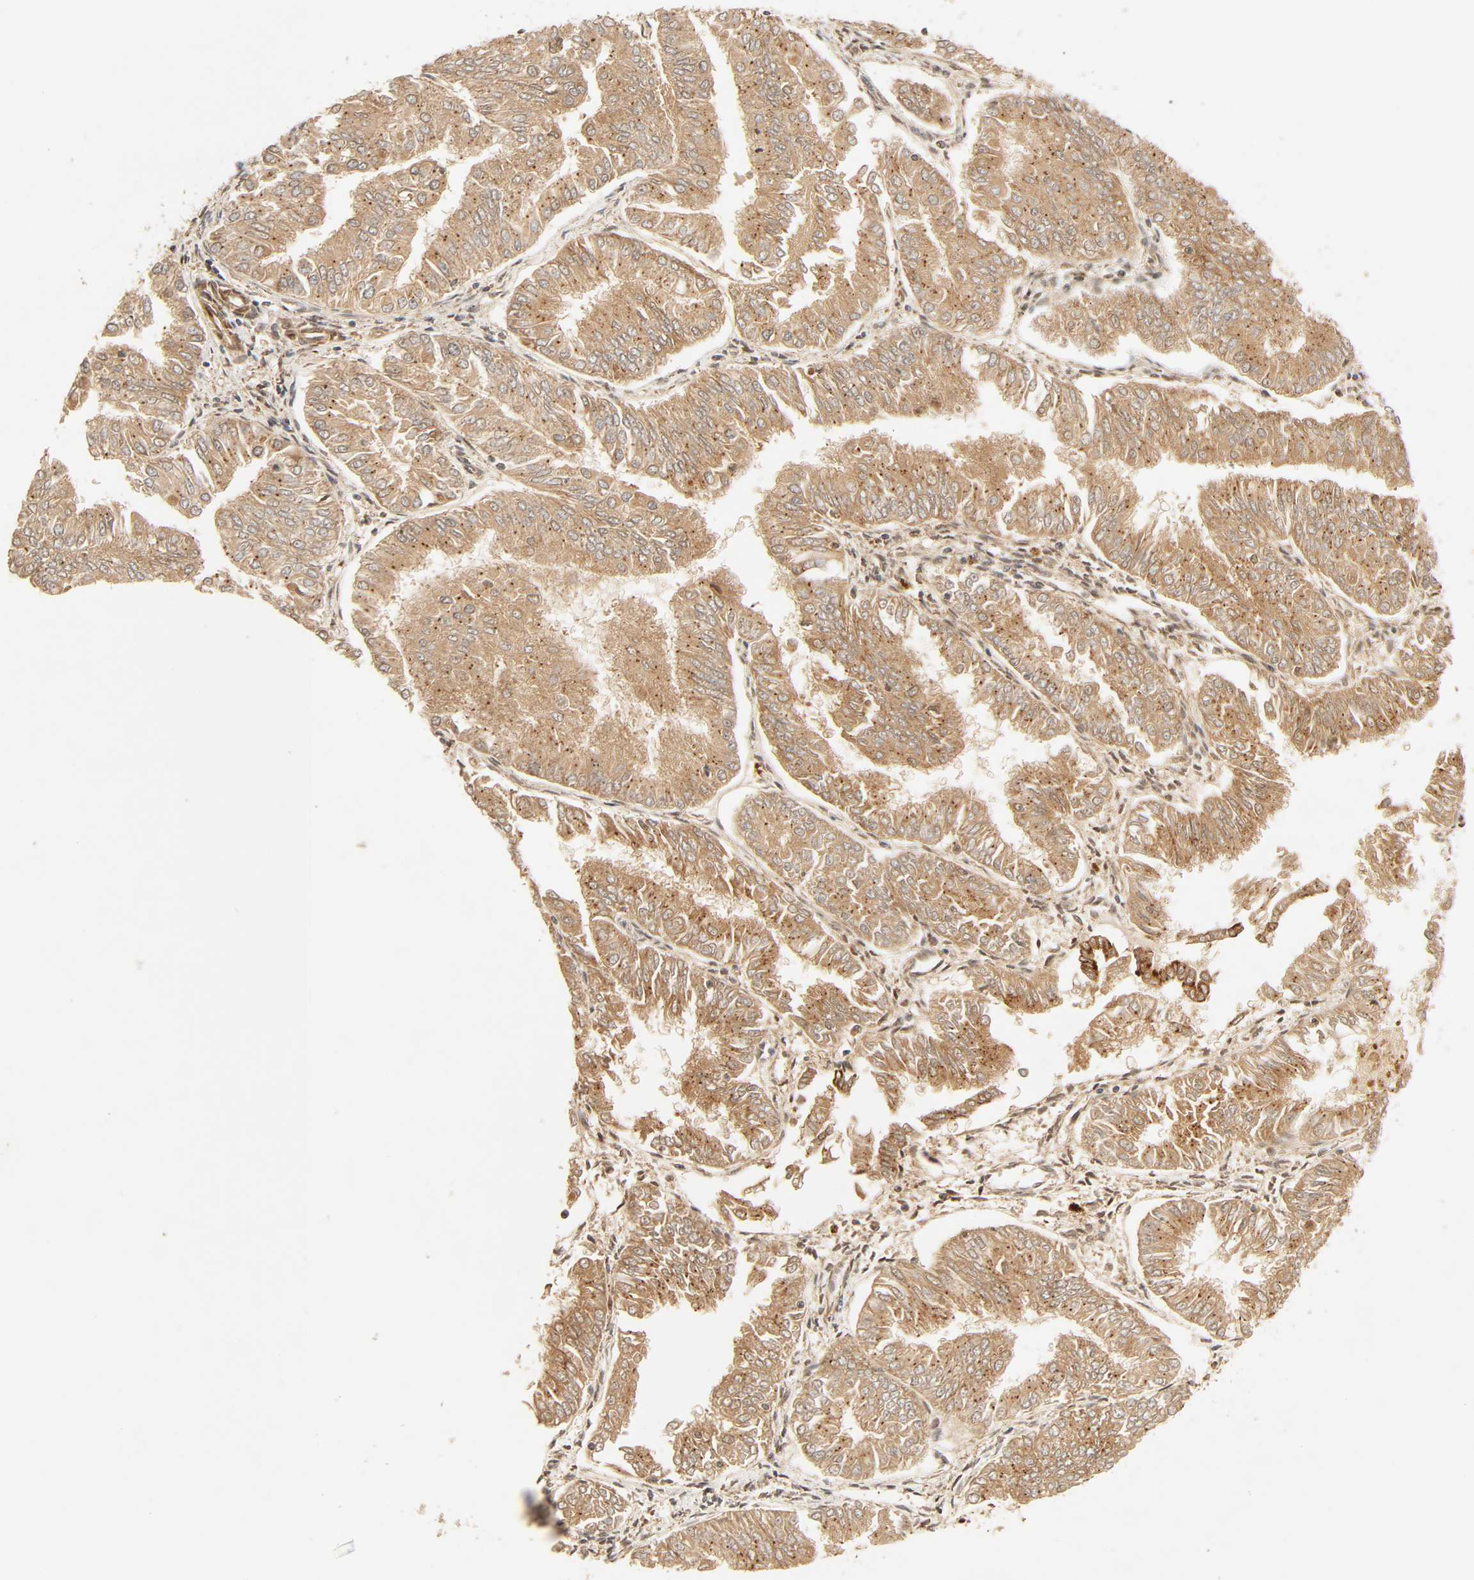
{"staining": {"intensity": "moderate", "quantity": ">75%", "location": "cytoplasmic/membranous"}, "tissue": "endometrial cancer", "cell_type": "Tumor cells", "image_type": "cancer", "snomed": [{"axis": "morphology", "description": "Adenocarcinoma, NOS"}, {"axis": "topography", "description": "Endometrium"}], "caption": "Brown immunohistochemical staining in endometrial adenocarcinoma reveals moderate cytoplasmic/membranous staining in about >75% of tumor cells.", "gene": "MAPK6", "patient": {"sex": "female", "age": 53}}